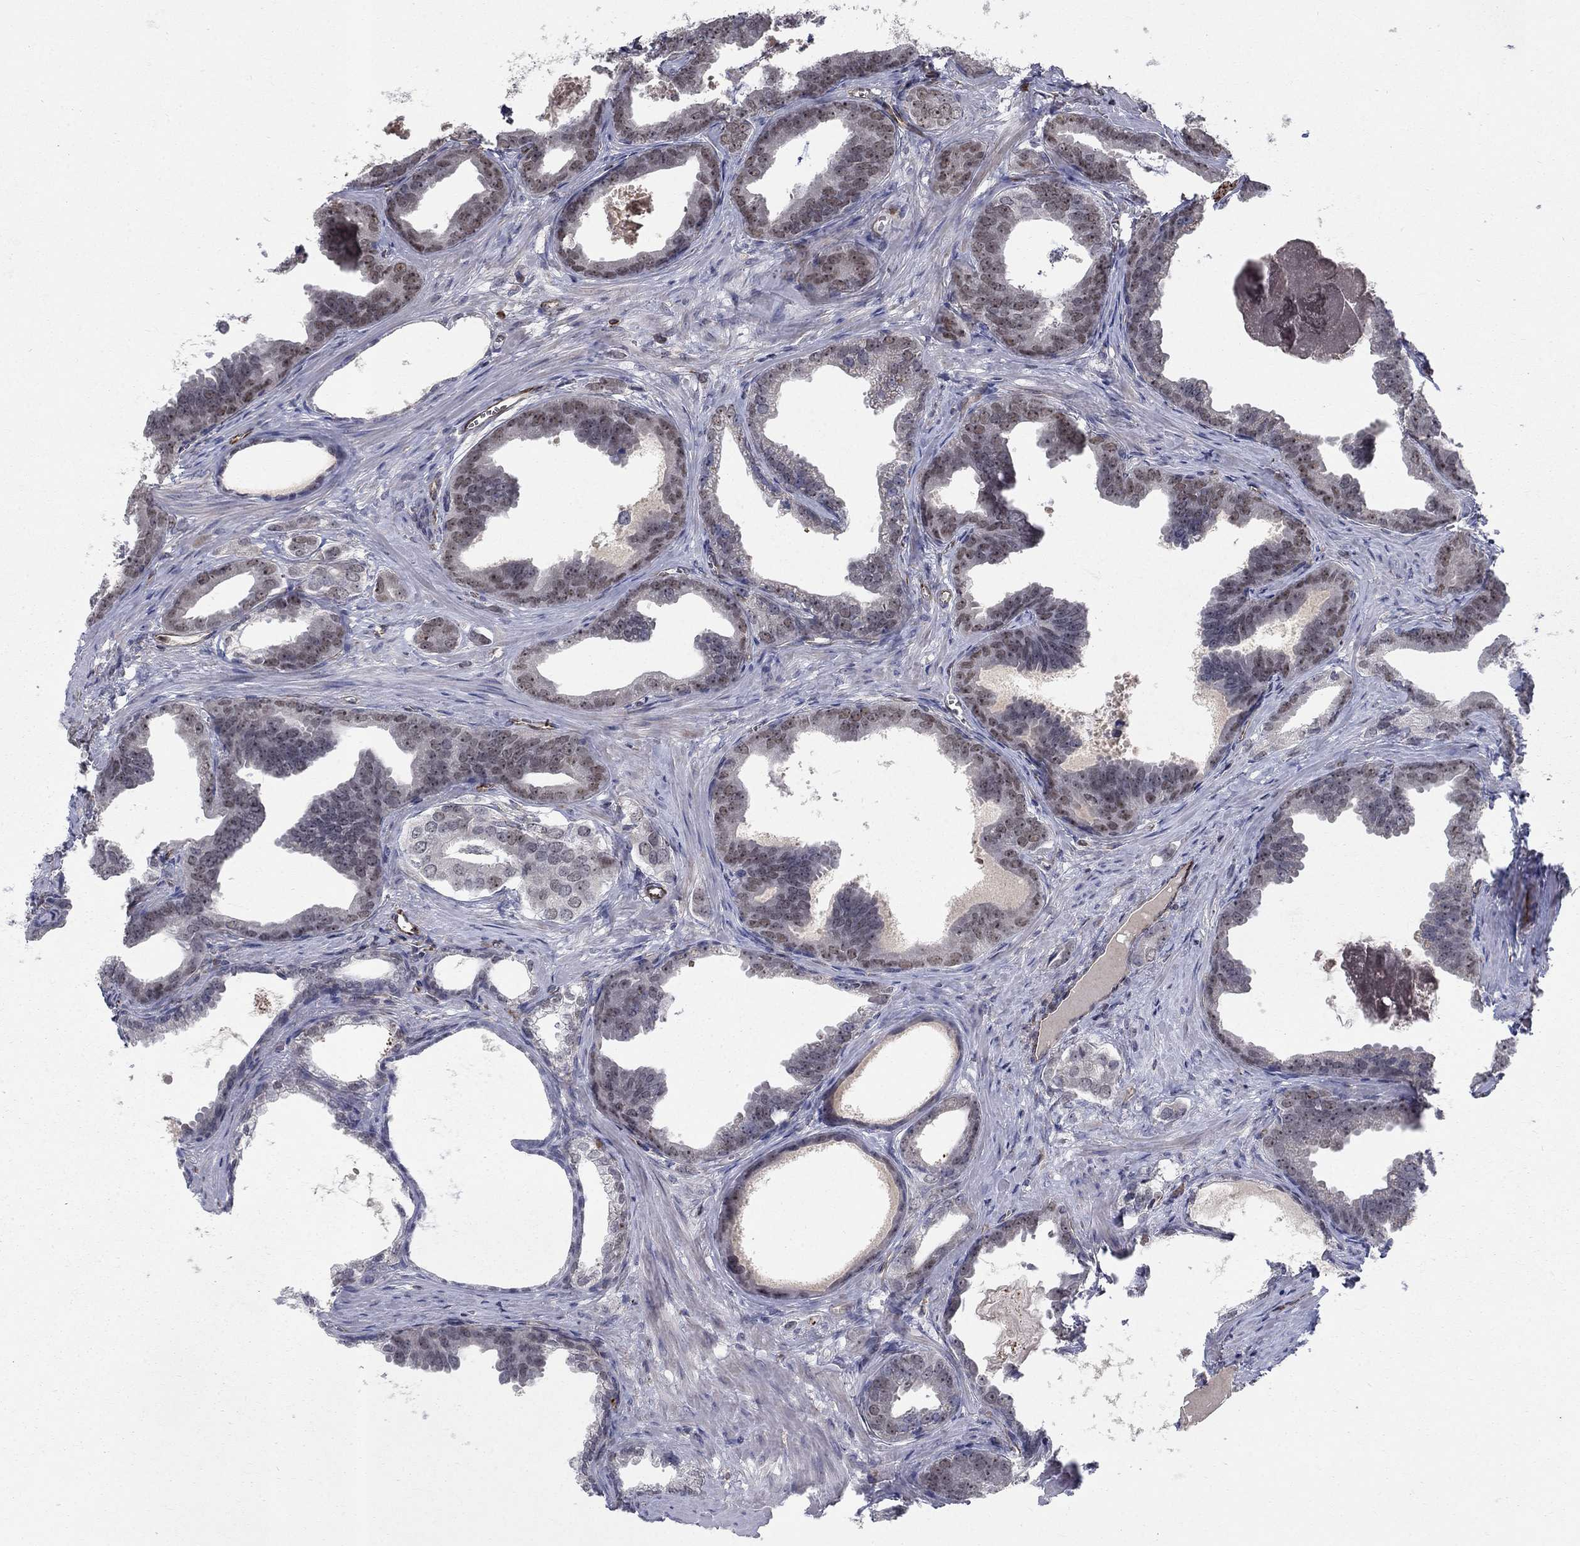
{"staining": {"intensity": "moderate", "quantity": "<25%", "location": "nuclear"}, "tissue": "prostate cancer", "cell_type": "Tumor cells", "image_type": "cancer", "snomed": [{"axis": "morphology", "description": "Adenocarcinoma, NOS"}, {"axis": "topography", "description": "Prostate"}], "caption": "Prostate cancer was stained to show a protein in brown. There is low levels of moderate nuclear expression in approximately <25% of tumor cells. The protein of interest is stained brown, and the nuclei are stained in blue (DAB IHC with brightfield microscopy, high magnification).", "gene": "MSRA", "patient": {"sex": "male", "age": 66}}